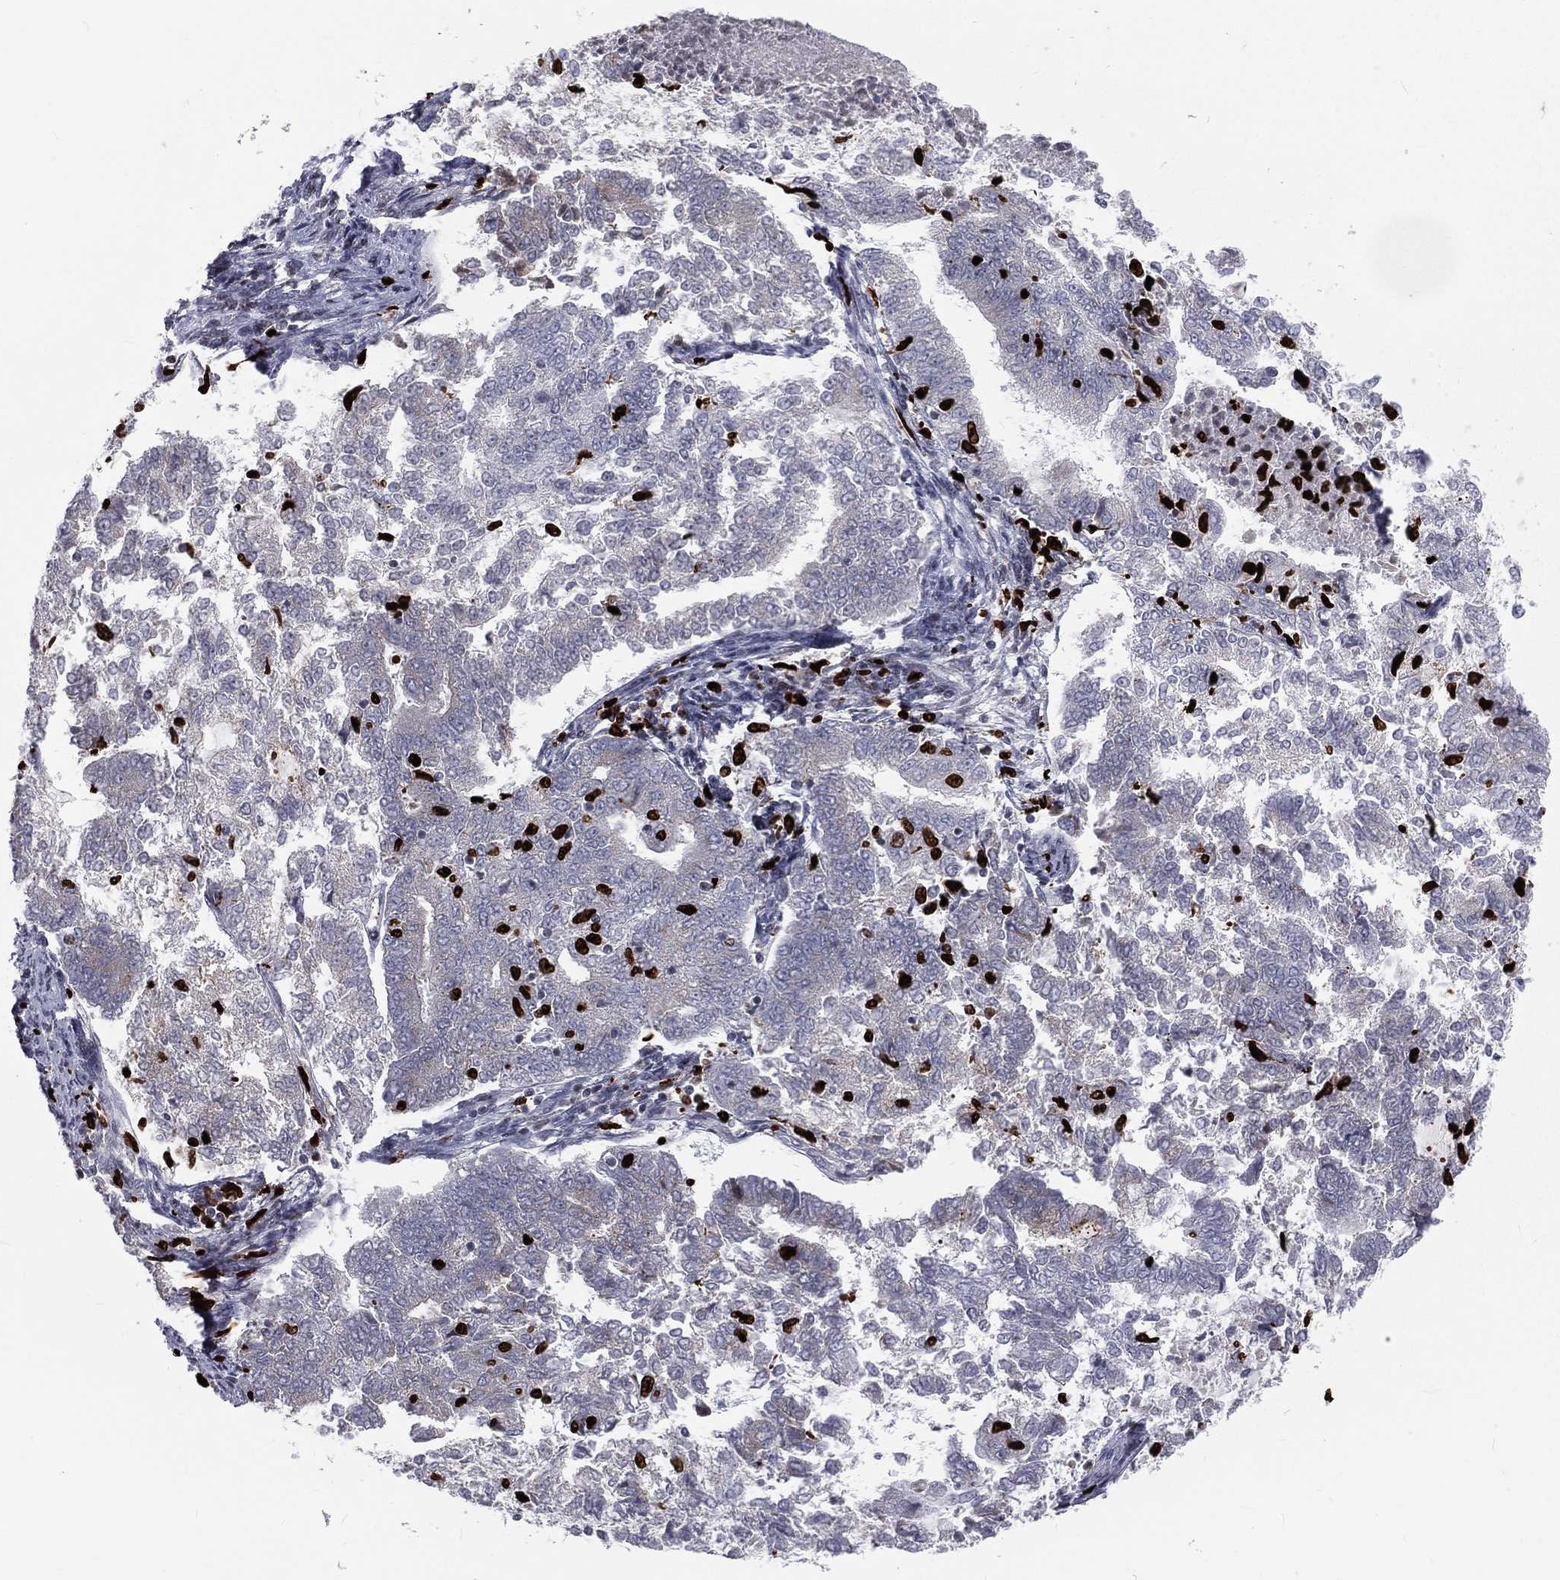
{"staining": {"intensity": "negative", "quantity": "none", "location": "none"}, "tissue": "endometrial cancer", "cell_type": "Tumor cells", "image_type": "cancer", "snomed": [{"axis": "morphology", "description": "Adenocarcinoma, NOS"}, {"axis": "topography", "description": "Endometrium"}], "caption": "This is a micrograph of immunohistochemistry (IHC) staining of endometrial adenocarcinoma, which shows no expression in tumor cells. Brightfield microscopy of IHC stained with DAB (brown) and hematoxylin (blue), captured at high magnification.", "gene": "MNDA", "patient": {"sex": "female", "age": 65}}